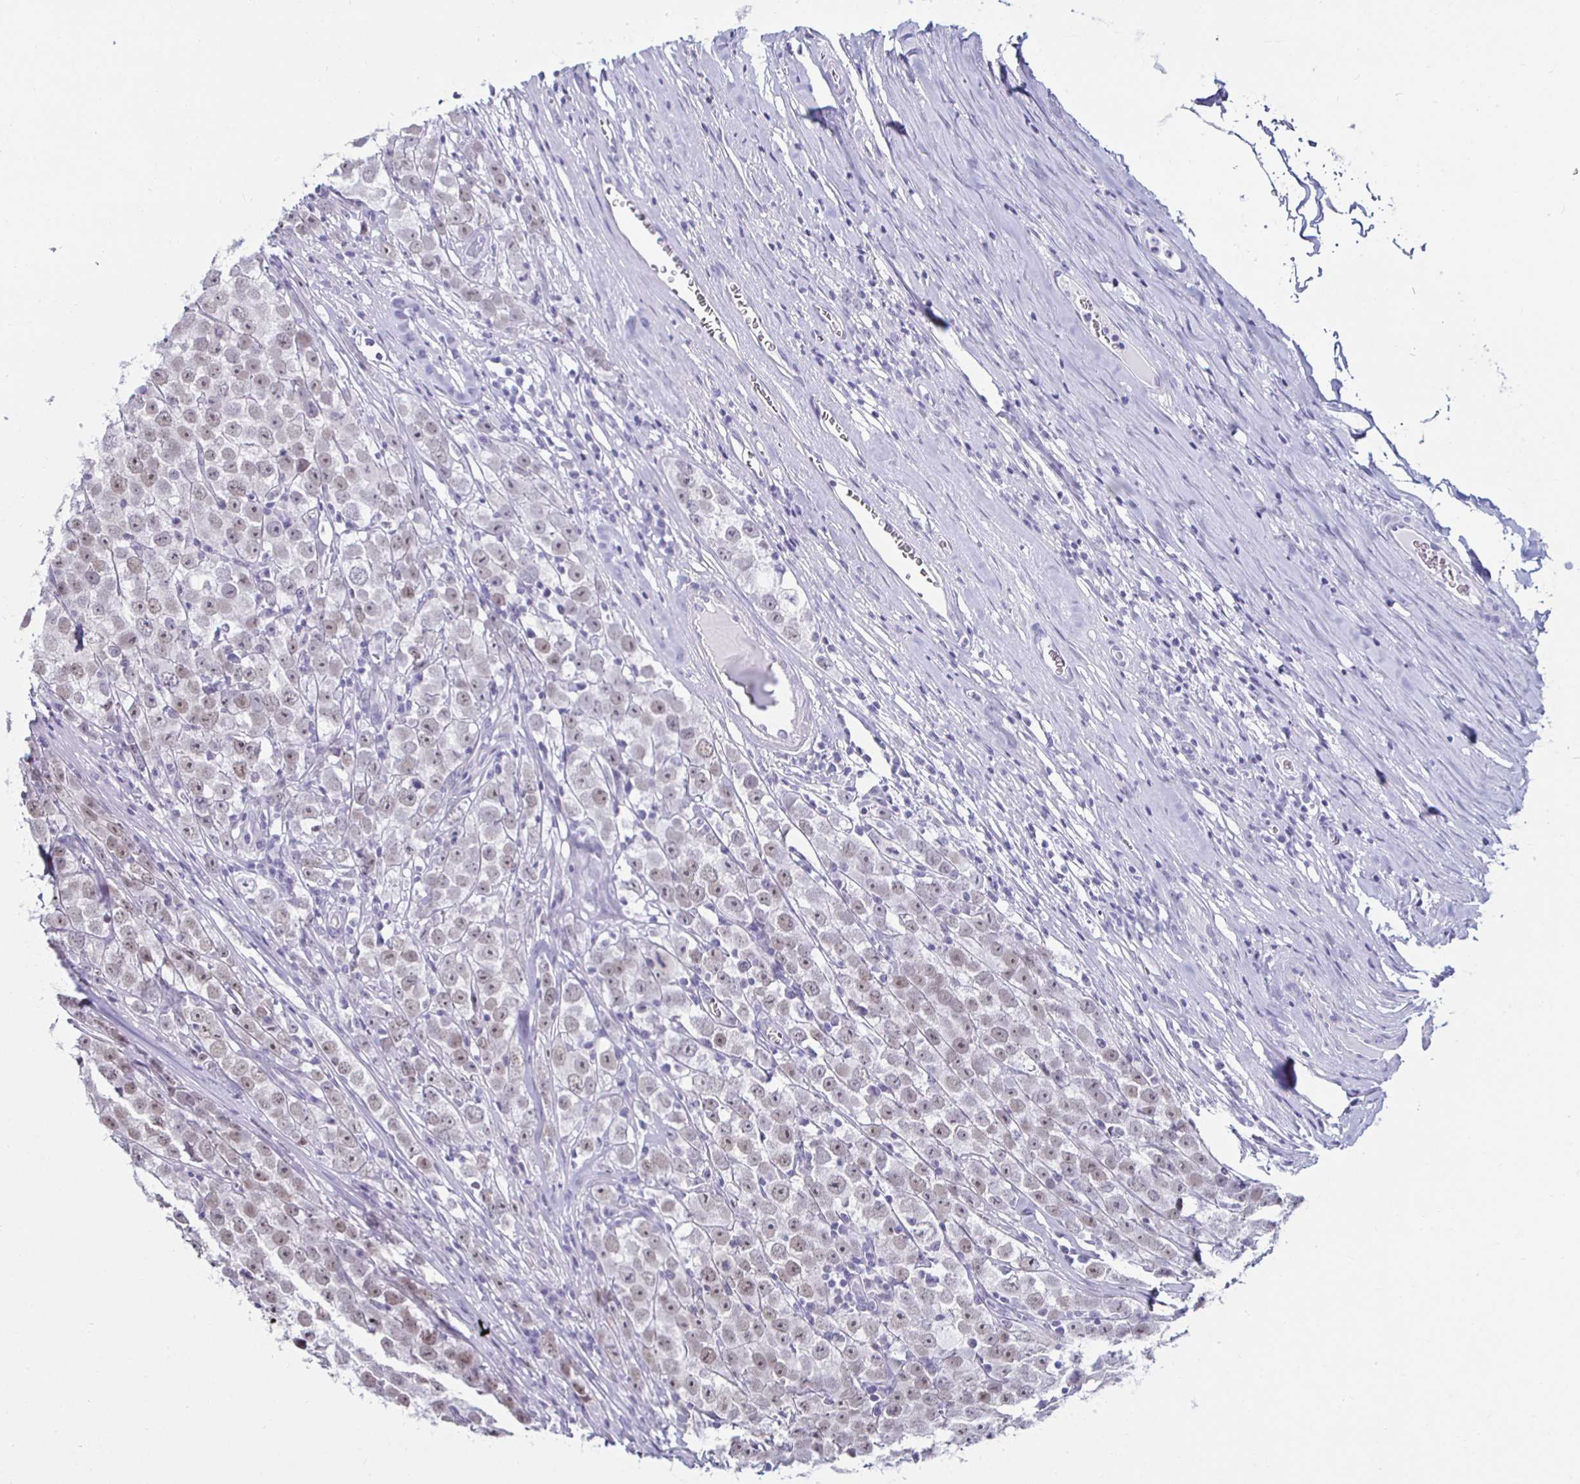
{"staining": {"intensity": "weak", "quantity": "<25%", "location": "nuclear"}, "tissue": "testis cancer", "cell_type": "Tumor cells", "image_type": "cancer", "snomed": [{"axis": "morphology", "description": "Seminoma, NOS"}, {"axis": "morphology", "description": "Carcinoma, Embryonal, NOS"}, {"axis": "topography", "description": "Testis"}], "caption": "Image shows no significant protein expression in tumor cells of testis cancer. The staining was performed using DAB to visualize the protein expression in brown, while the nuclei were stained in blue with hematoxylin (Magnification: 20x).", "gene": "MLH1", "patient": {"sex": "male", "age": 52}}